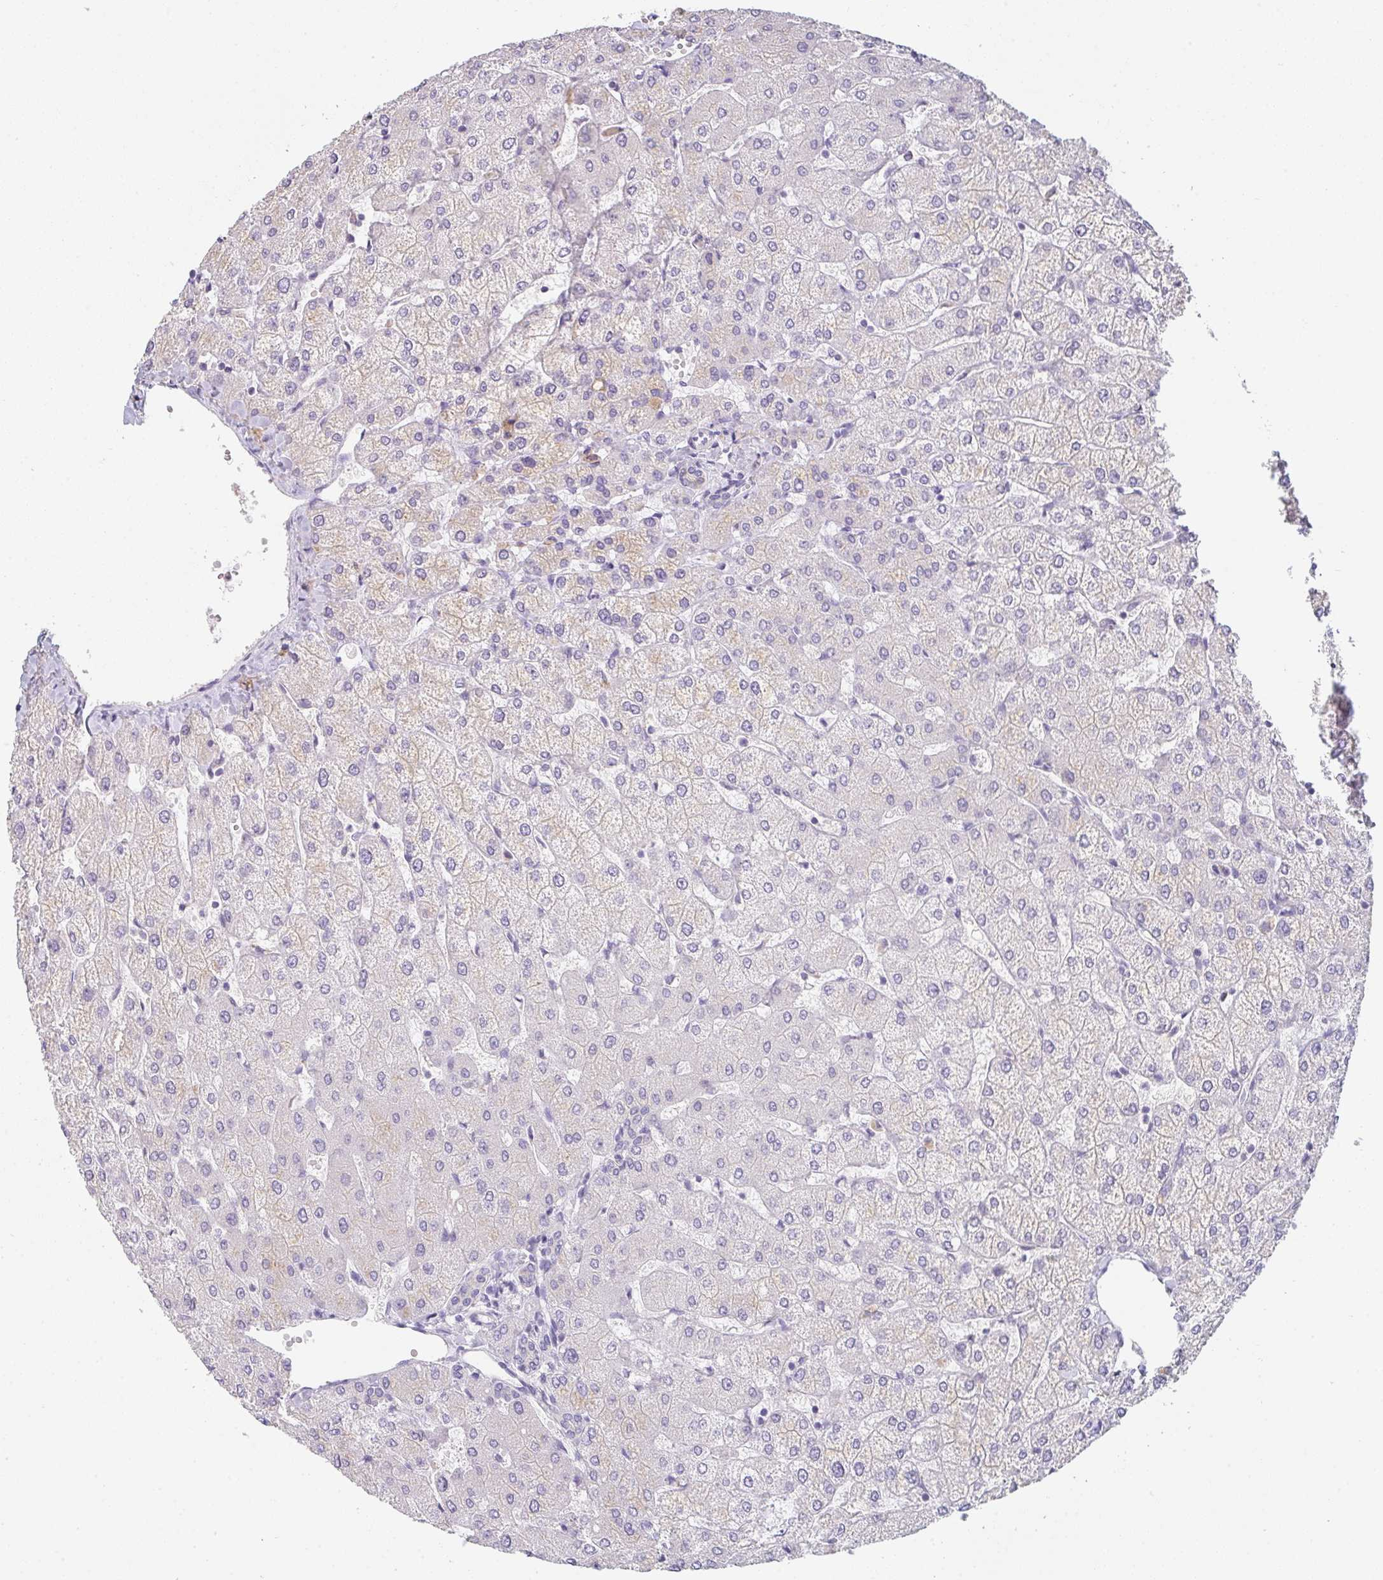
{"staining": {"intensity": "negative", "quantity": "none", "location": "none"}, "tissue": "liver", "cell_type": "Cholangiocytes", "image_type": "normal", "snomed": [{"axis": "morphology", "description": "Normal tissue, NOS"}, {"axis": "topography", "description": "Liver"}], "caption": "Immunohistochemical staining of unremarkable liver reveals no significant staining in cholangiocytes.", "gene": "C1QTNF8", "patient": {"sex": "female", "age": 54}}